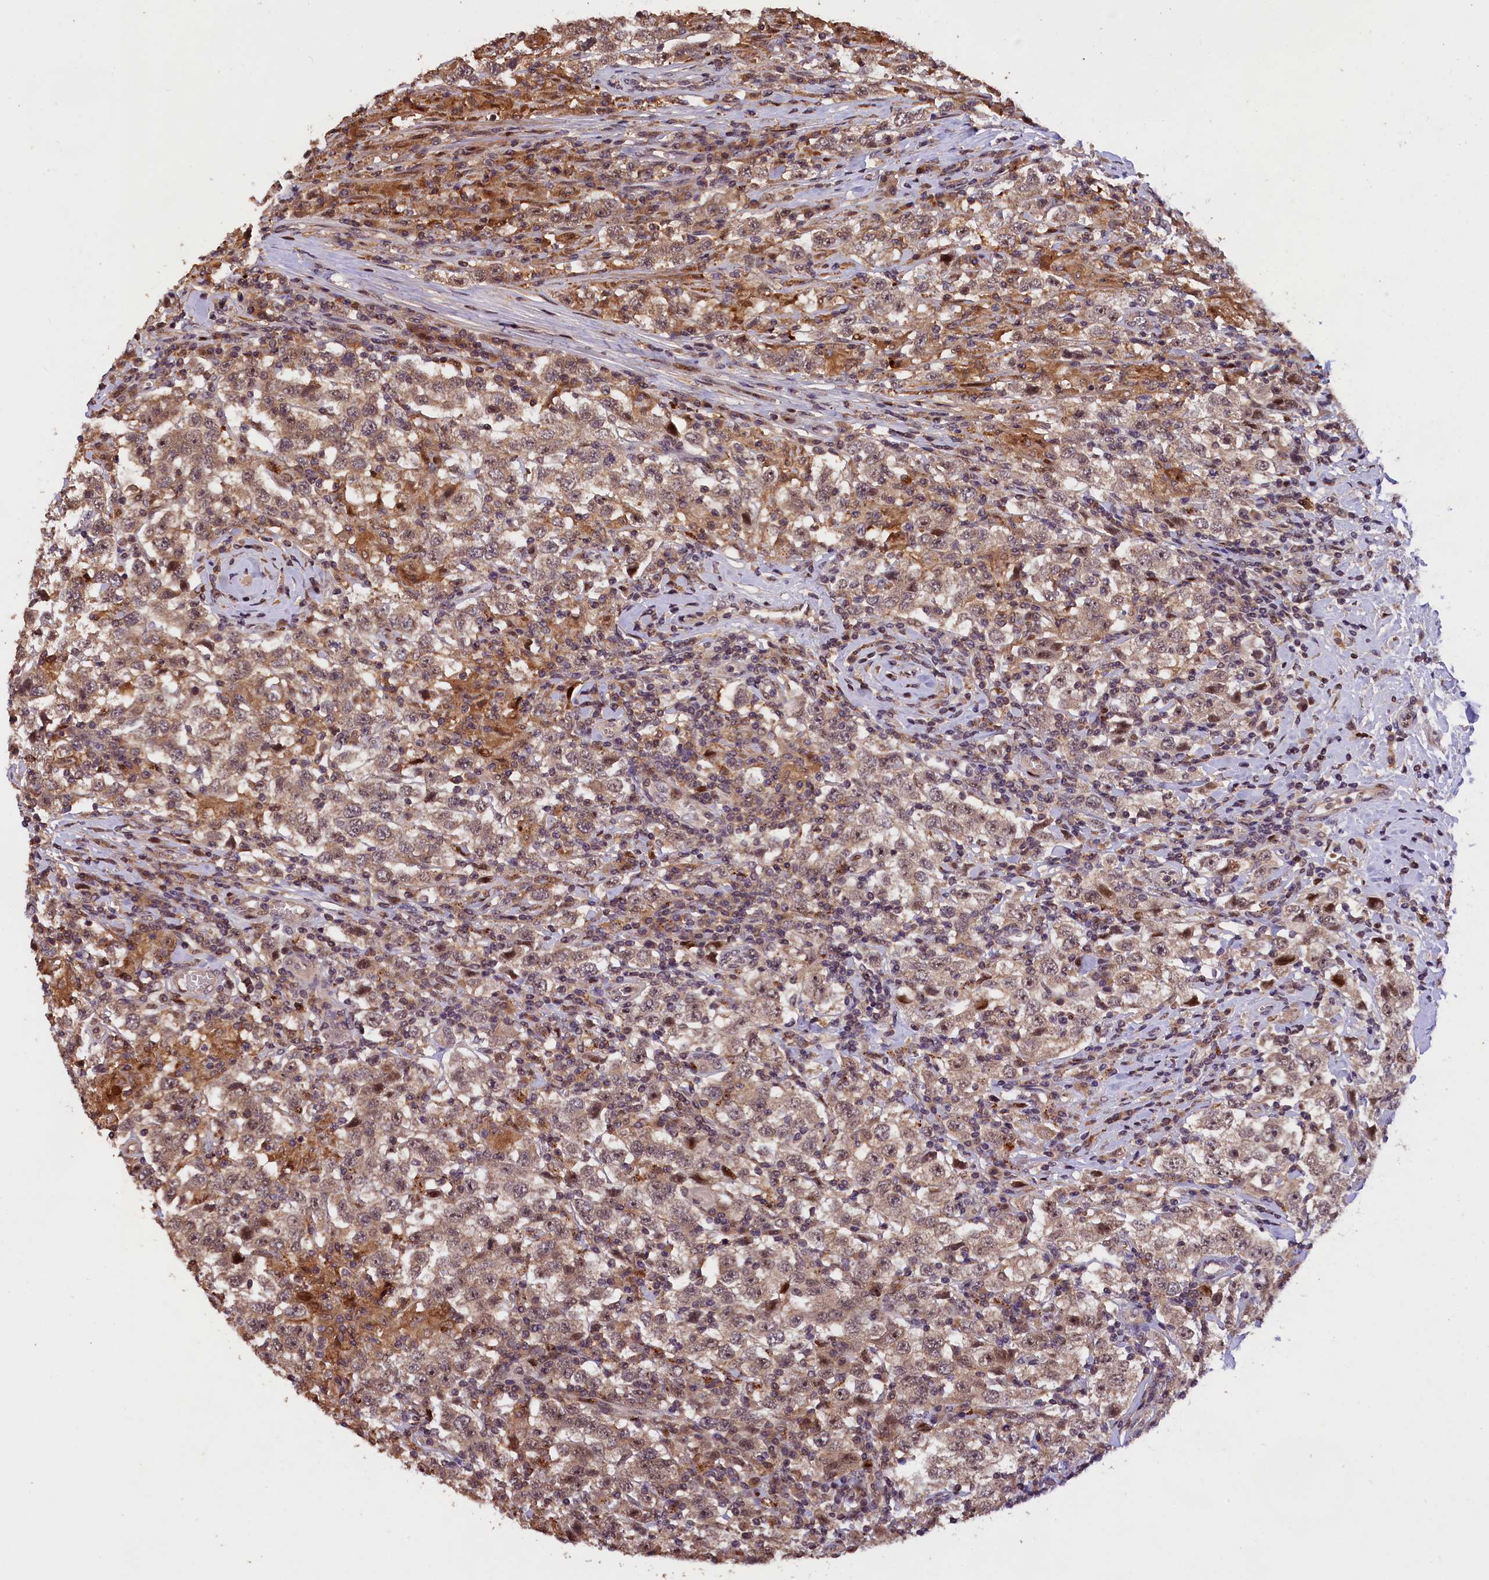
{"staining": {"intensity": "weak", "quantity": ">75%", "location": "cytoplasmic/membranous,nuclear"}, "tissue": "testis cancer", "cell_type": "Tumor cells", "image_type": "cancer", "snomed": [{"axis": "morphology", "description": "Seminoma, NOS"}, {"axis": "topography", "description": "Testis"}], "caption": "A low amount of weak cytoplasmic/membranous and nuclear positivity is appreciated in approximately >75% of tumor cells in seminoma (testis) tissue.", "gene": "PHAF1", "patient": {"sex": "male", "age": 41}}